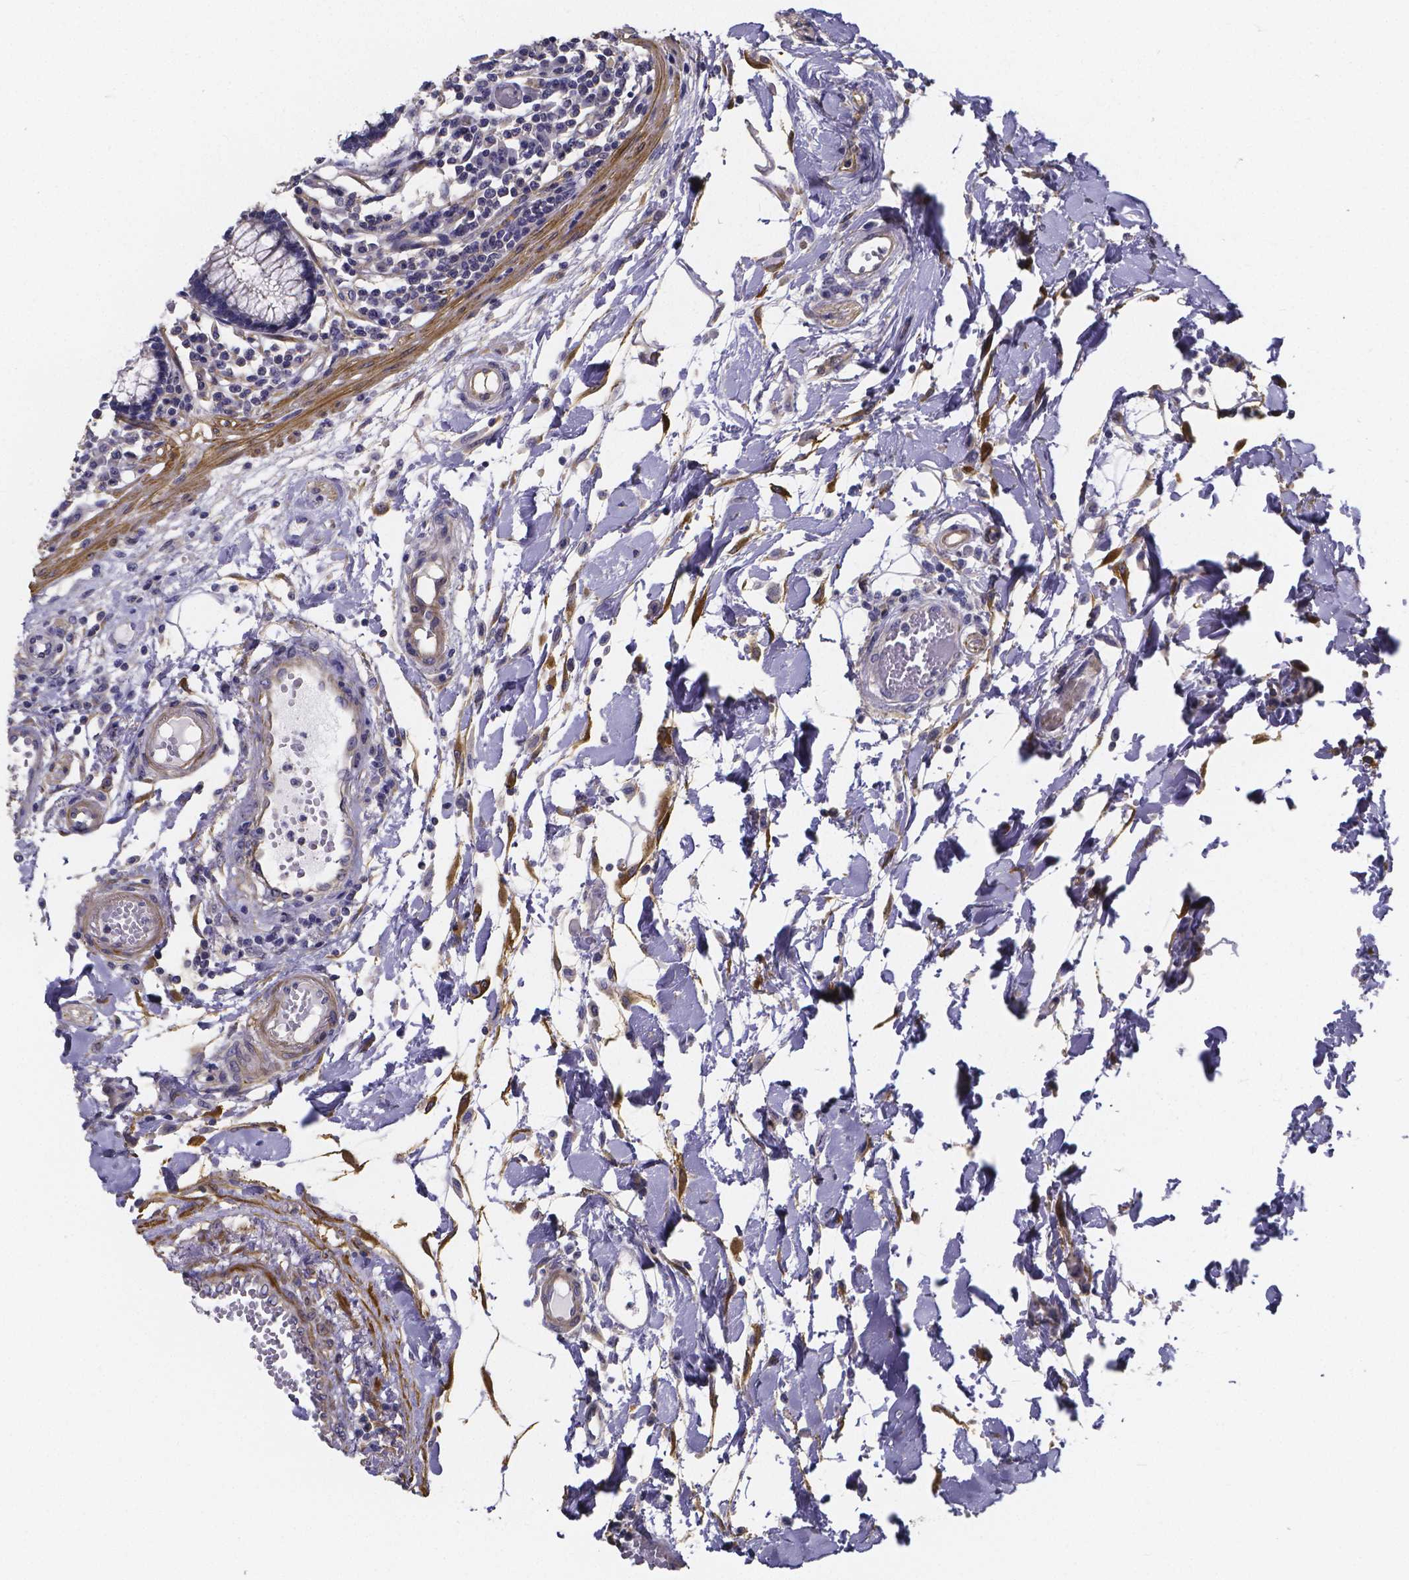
{"staining": {"intensity": "weak", "quantity": "<25%", "location": "cytoplasmic/membranous"}, "tissue": "colon", "cell_type": "Endothelial cells", "image_type": "normal", "snomed": [{"axis": "morphology", "description": "Normal tissue, NOS"}, {"axis": "morphology", "description": "Adenocarcinoma, NOS"}, {"axis": "topography", "description": "Colon"}], "caption": "Immunohistochemical staining of normal colon exhibits no significant staining in endothelial cells. The staining is performed using DAB brown chromogen with nuclei counter-stained in using hematoxylin.", "gene": "RERG", "patient": {"sex": "male", "age": 83}}